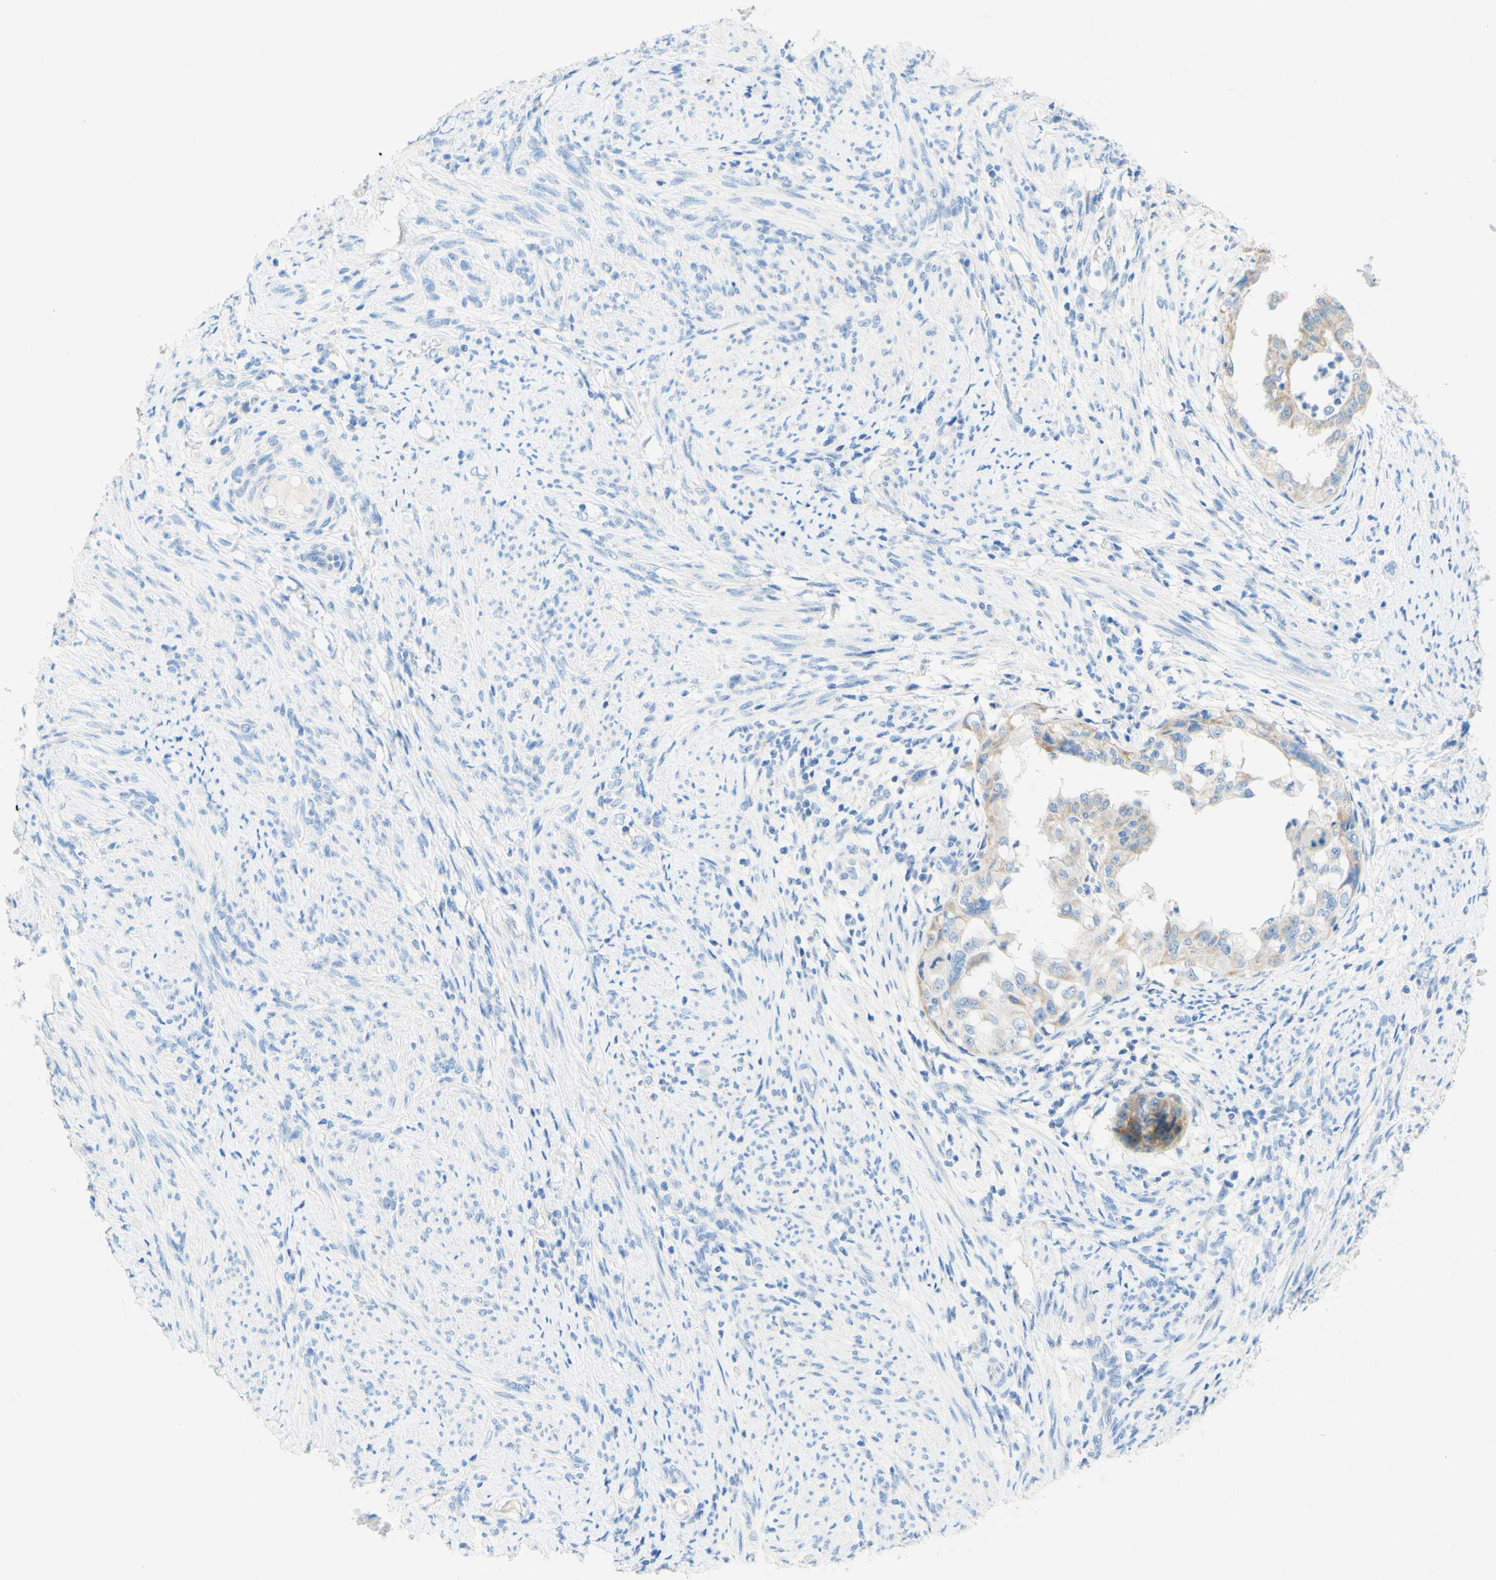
{"staining": {"intensity": "weak", "quantity": "25%-75%", "location": "cytoplasmic/membranous"}, "tissue": "endometrial cancer", "cell_type": "Tumor cells", "image_type": "cancer", "snomed": [{"axis": "morphology", "description": "Adenocarcinoma, NOS"}, {"axis": "topography", "description": "Endometrium"}], "caption": "Tumor cells demonstrate low levels of weak cytoplasmic/membranous positivity in approximately 25%-75% of cells in endometrial cancer.", "gene": "SLC46A1", "patient": {"sex": "female", "age": 85}}